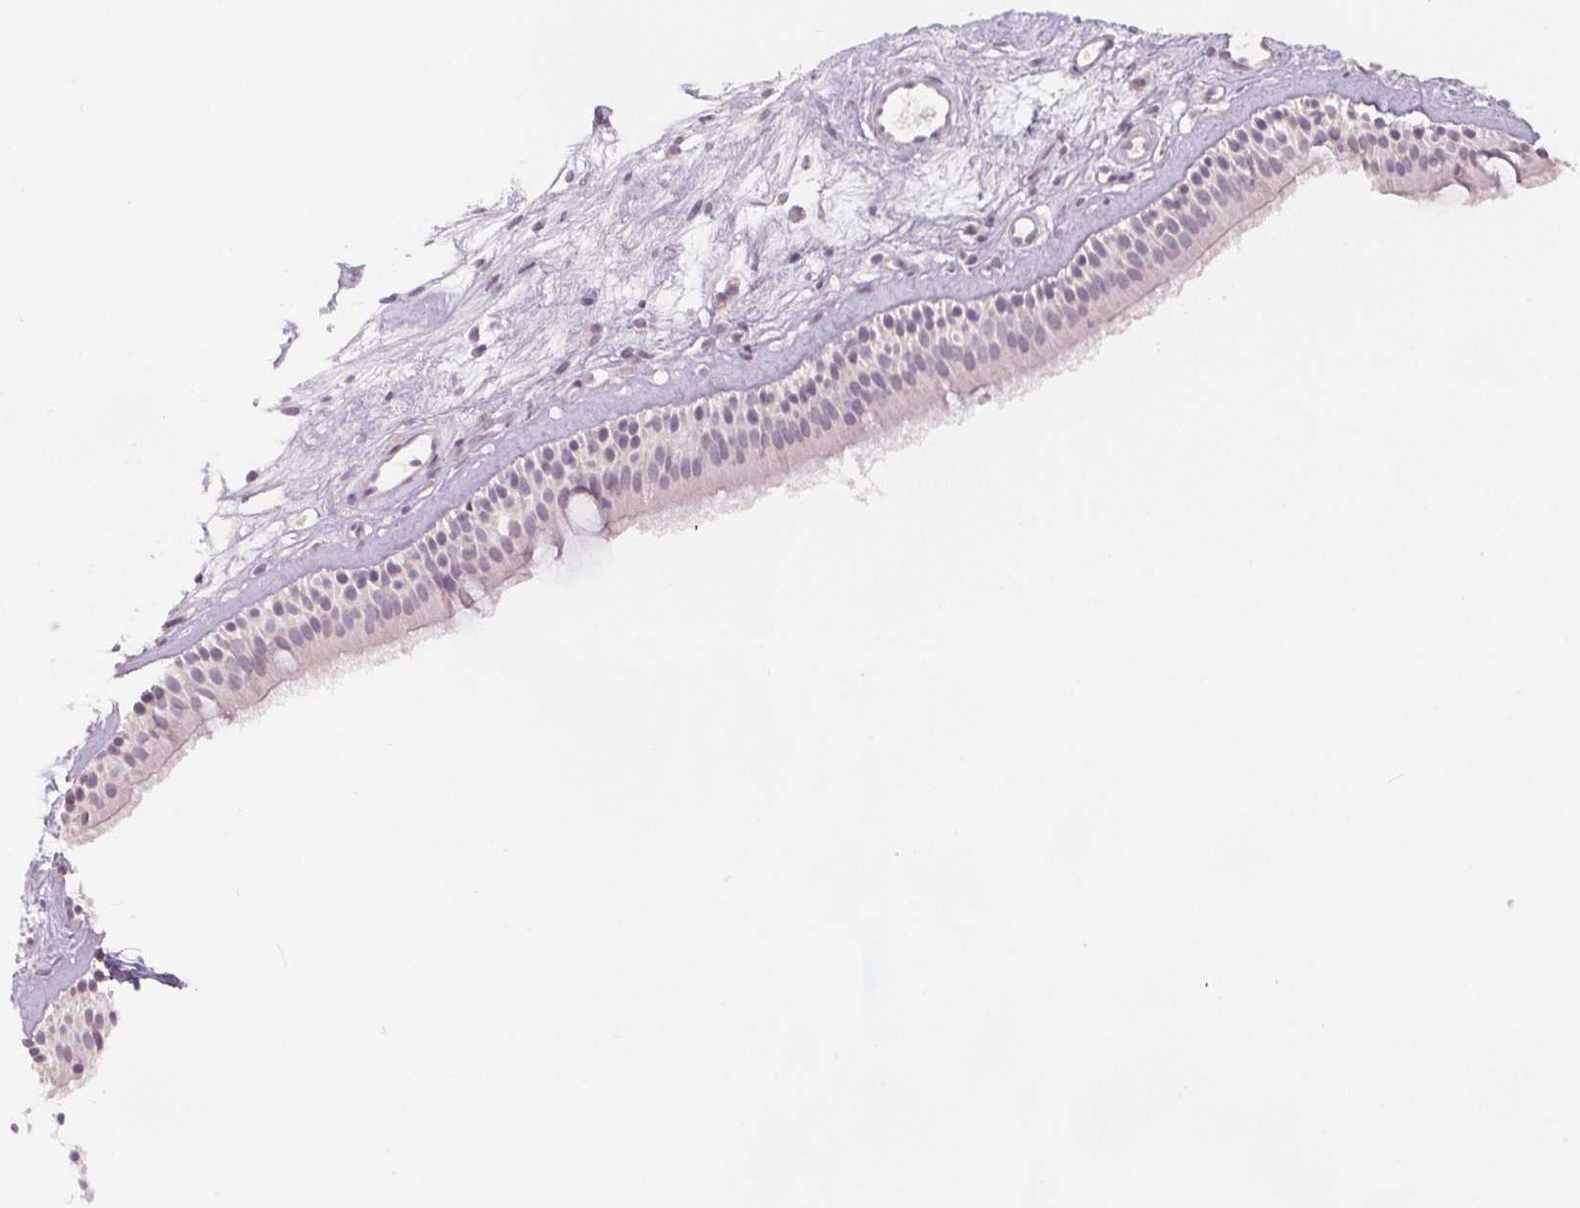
{"staining": {"intensity": "negative", "quantity": "none", "location": "none"}, "tissue": "nasopharynx", "cell_type": "Respiratory epithelial cells", "image_type": "normal", "snomed": [{"axis": "morphology", "description": "Normal tissue, NOS"}, {"axis": "topography", "description": "Nasopharynx"}], "caption": "This is an IHC image of benign human nasopharynx. There is no positivity in respiratory epithelial cells.", "gene": "SLC27A5", "patient": {"sex": "male", "age": 68}}